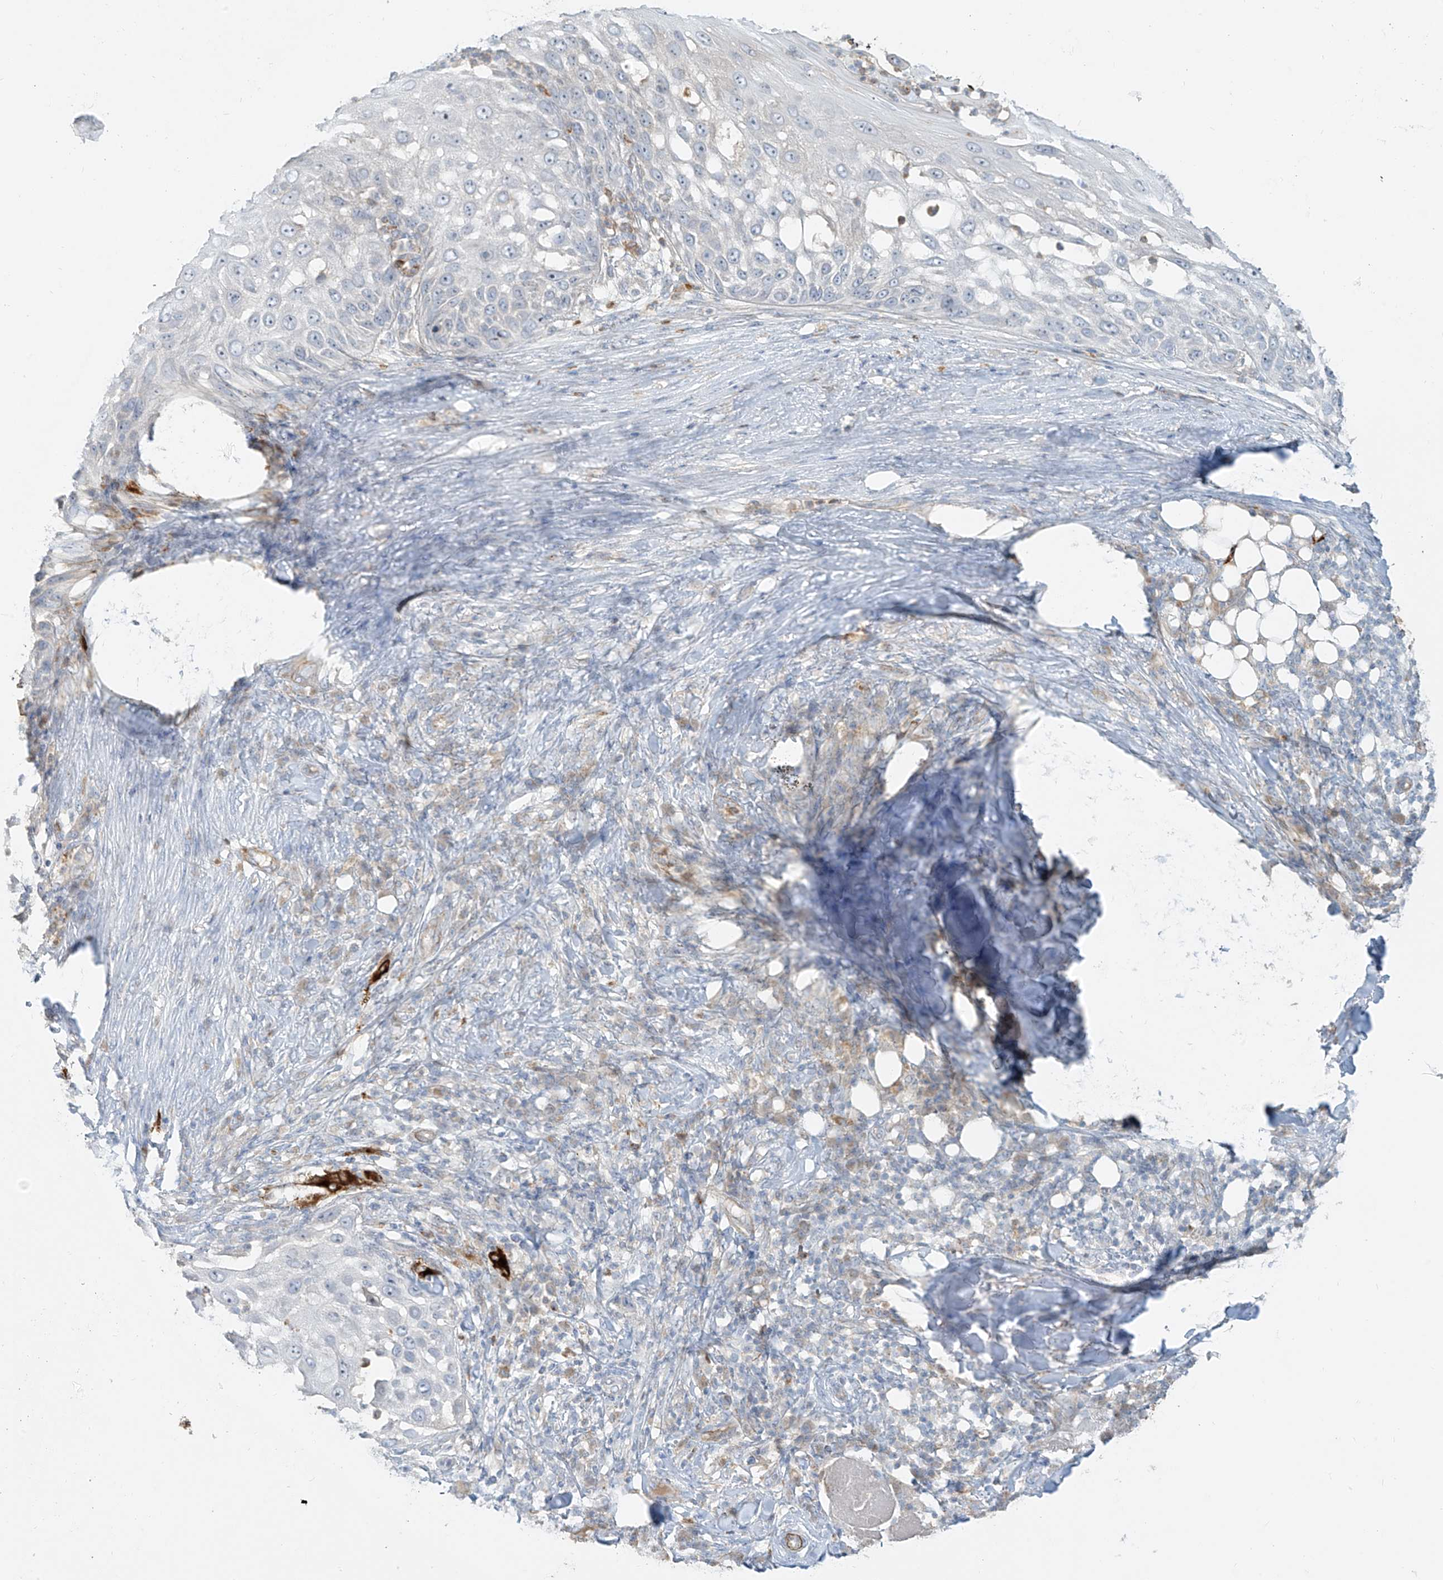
{"staining": {"intensity": "negative", "quantity": "none", "location": "none"}, "tissue": "skin cancer", "cell_type": "Tumor cells", "image_type": "cancer", "snomed": [{"axis": "morphology", "description": "Squamous cell carcinoma, NOS"}, {"axis": "topography", "description": "Skin"}], "caption": "This micrograph is of skin squamous cell carcinoma stained with immunohistochemistry (IHC) to label a protein in brown with the nuclei are counter-stained blue. There is no positivity in tumor cells.", "gene": "C2orf42", "patient": {"sex": "female", "age": 44}}